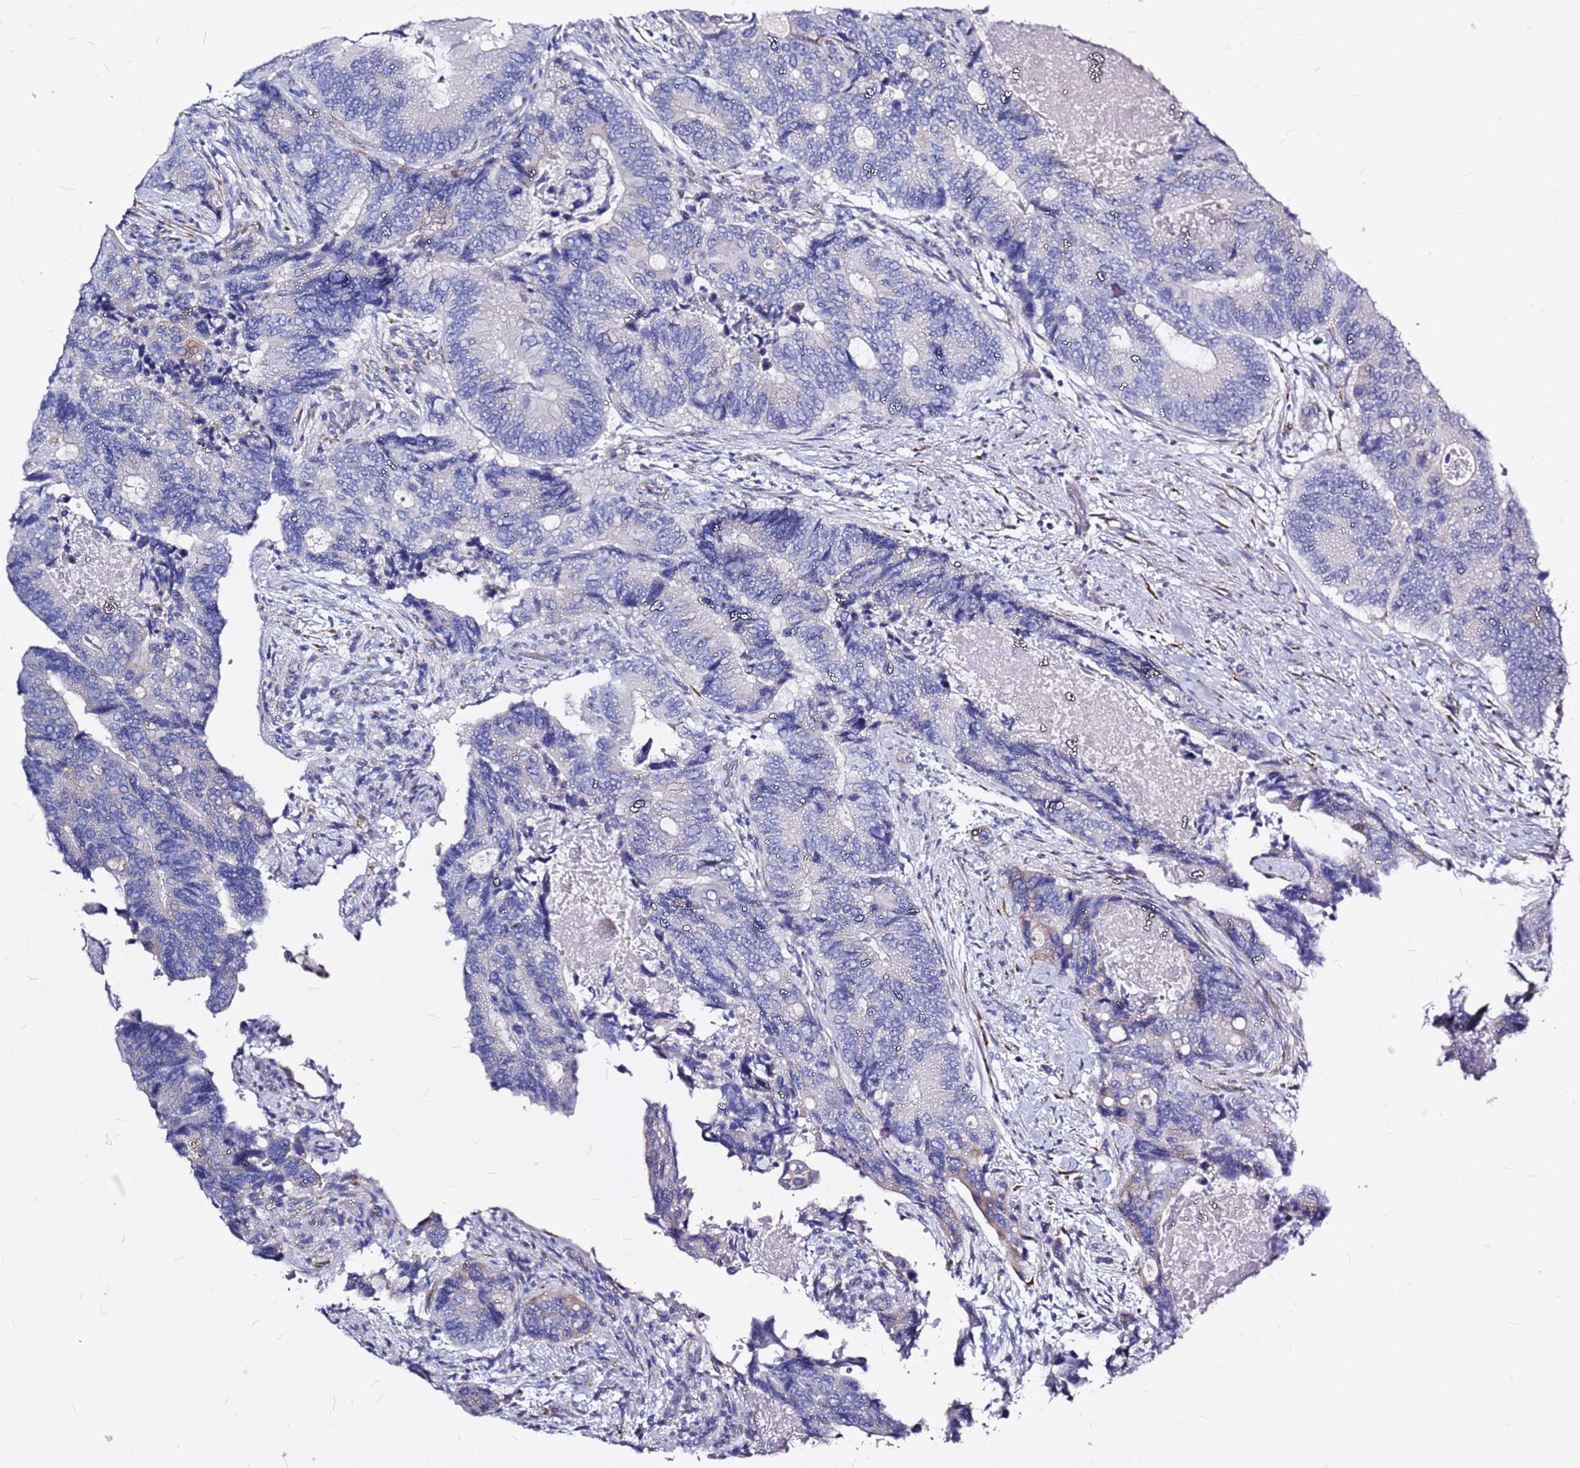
{"staining": {"intensity": "negative", "quantity": "none", "location": "none"}, "tissue": "colorectal cancer", "cell_type": "Tumor cells", "image_type": "cancer", "snomed": [{"axis": "morphology", "description": "Adenocarcinoma, NOS"}, {"axis": "topography", "description": "Colon"}], "caption": "Immunohistochemistry (IHC) of human colorectal cancer (adenocarcinoma) reveals no staining in tumor cells. (Immunohistochemistry, brightfield microscopy, high magnification).", "gene": "CASD1", "patient": {"sex": "male", "age": 84}}